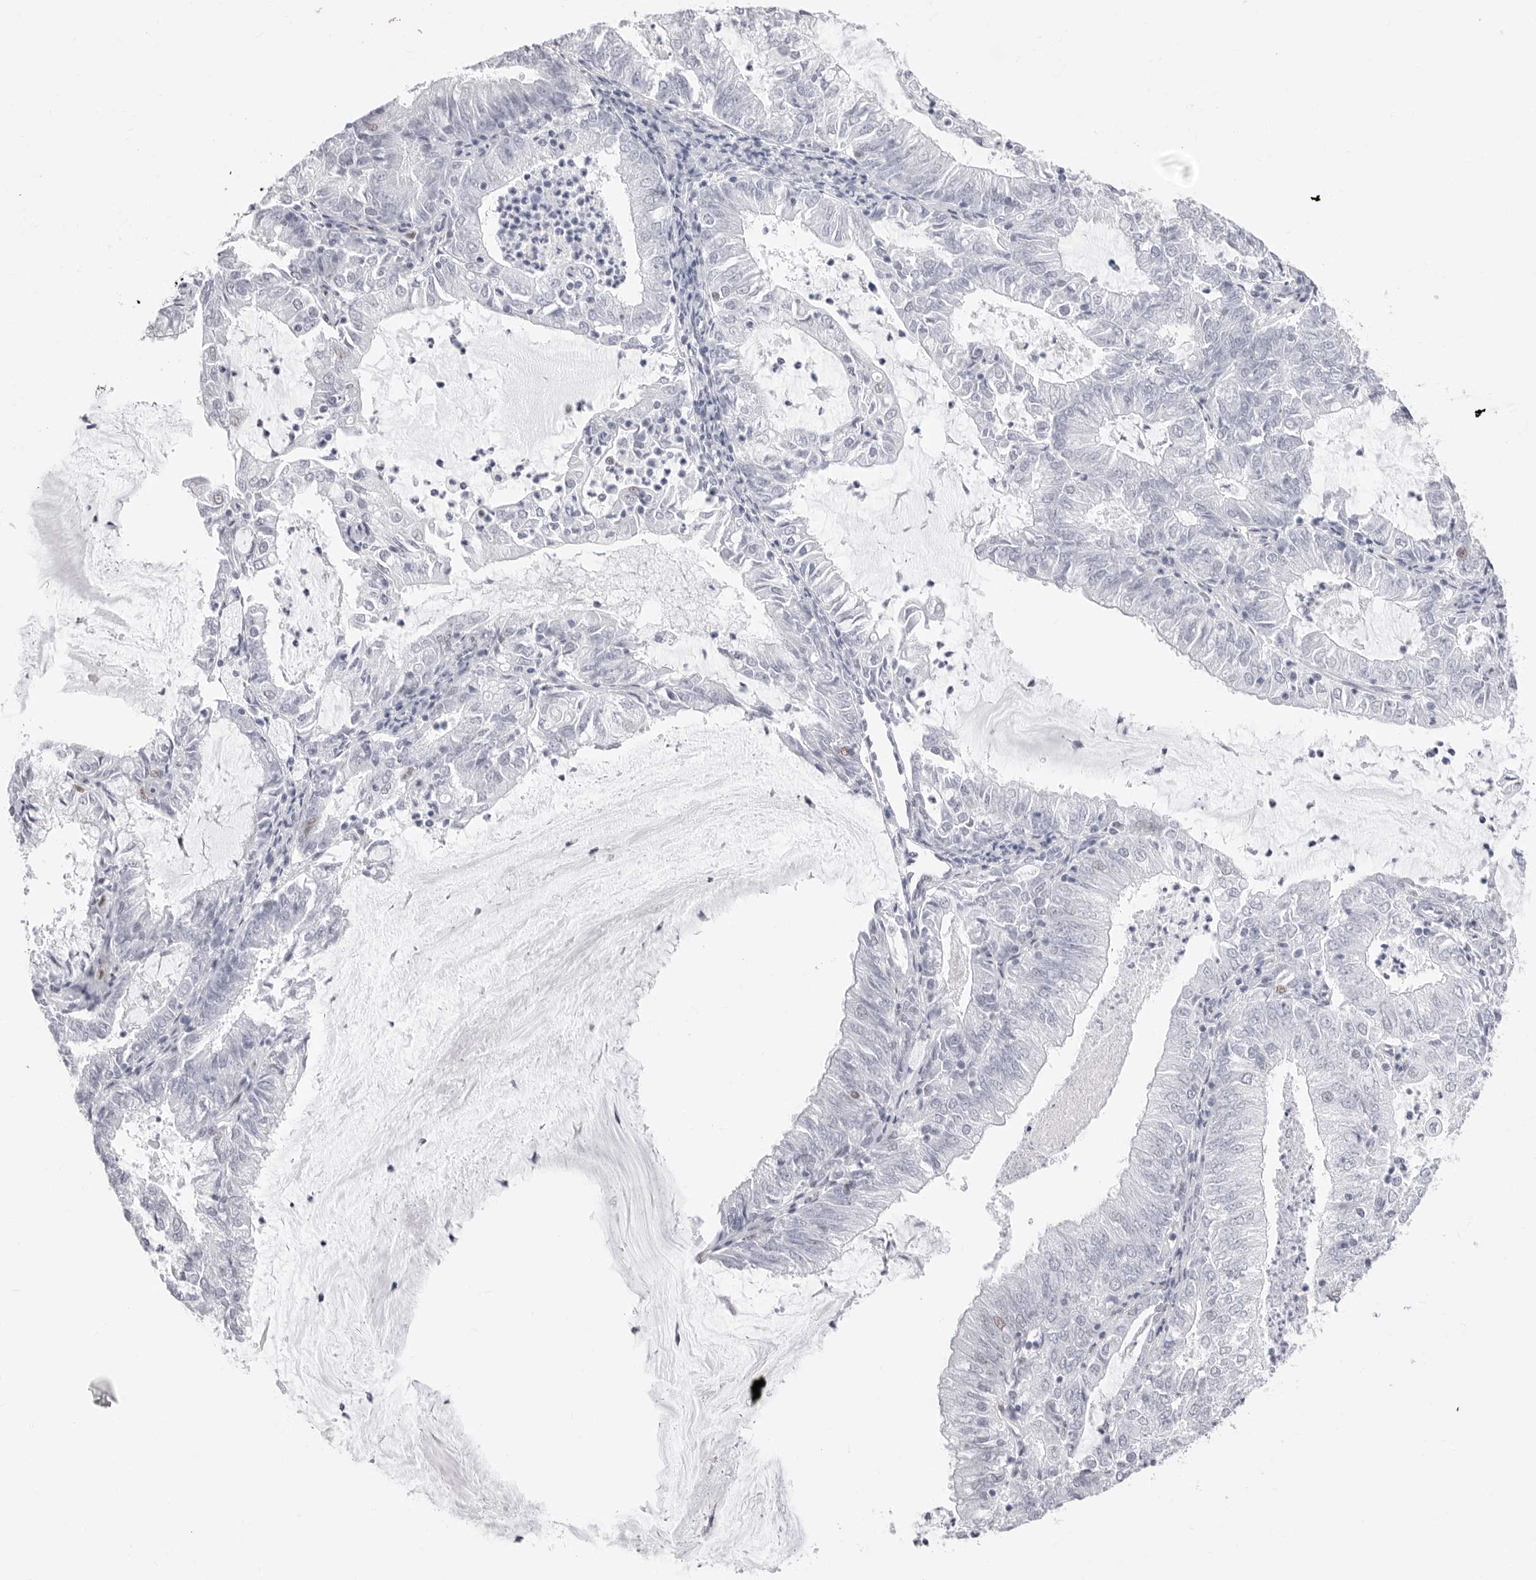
{"staining": {"intensity": "negative", "quantity": "none", "location": "none"}, "tissue": "endometrial cancer", "cell_type": "Tumor cells", "image_type": "cancer", "snomed": [{"axis": "morphology", "description": "Adenocarcinoma, NOS"}, {"axis": "topography", "description": "Endometrium"}], "caption": "Immunohistochemistry (IHC) photomicrograph of endometrial adenocarcinoma stained for a protein (brown), which shows no expression in tumor cells.", "gene": "NASP", "patient": {"sex": "female", "age": 57}}